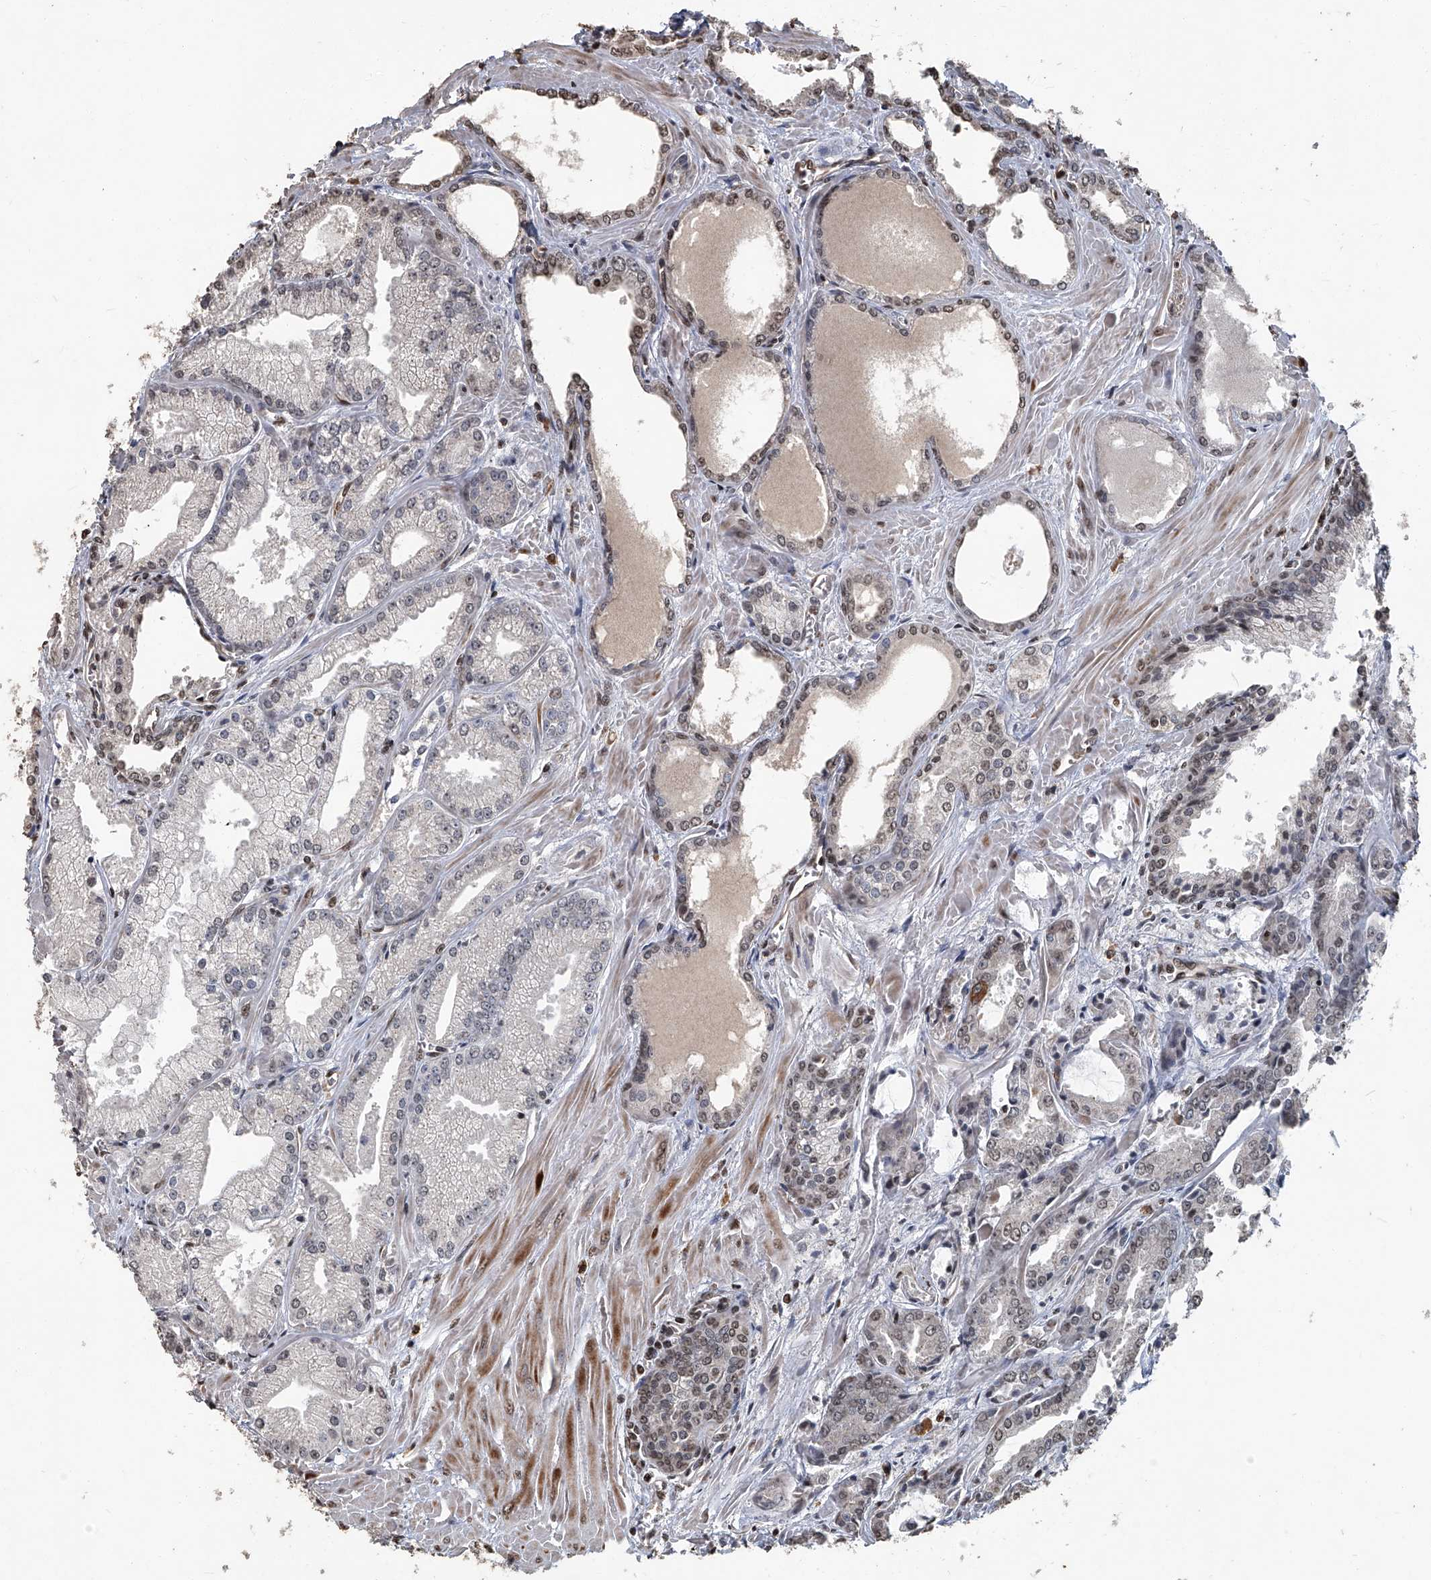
{"staining": {"intensity": "weak", "quantity": "25%-75%", "location": "nuclear"}, "tissue": "prostate cancer", "cell_type": "Tumor cells", "image_type": "cancer", "snomed": [{"axis": "morphology", "description": "Adenocarcinoma, Low grade"}, {"axis": "topography", "description": "Prostate"}], "caption": "A histopathology image of human prostate cancer stained for a protein exhibits weak nuclear brown staining in tumor cells.", "gene": "GPR132", "patient": {"sex": "male", "age": 67}}